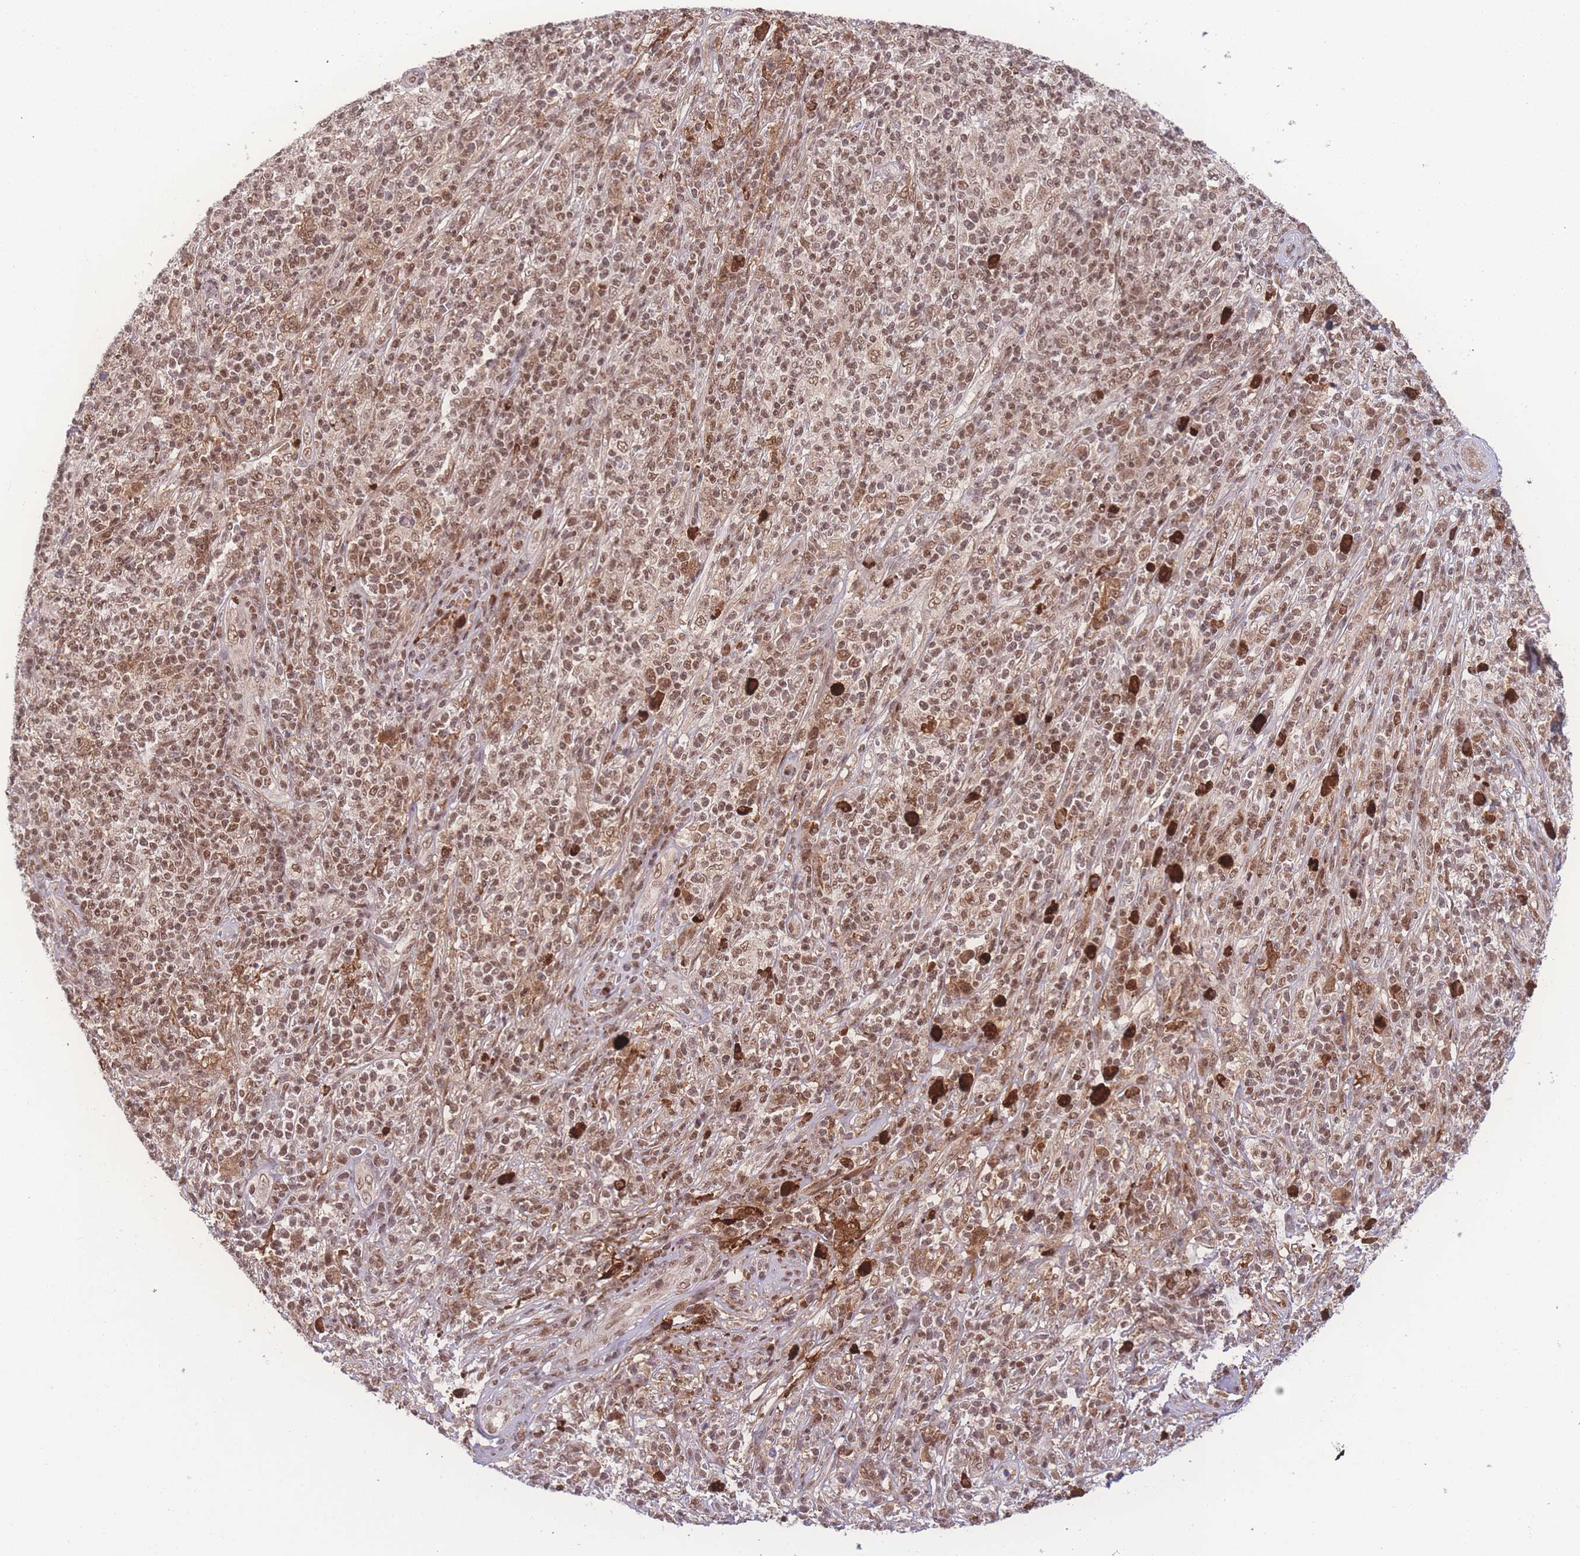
{"staining": {"intensity": "moderate", "quantity": ">75%", "location": "nuclear"}, "tissue": "melanoma", "cell_type": "Tumor cells", "image_type": "cancer", "snomed": [{"axis": "morphology", "description": "Malignant melanoma, NOS"}, {"axis": "topography", "description": "Skin"}], "caption": "Malignant melanoma was stained to show a protein in brown. There is medium levels of moderate nuclear staining in about >75% of tumor cells.", "gene": "RAVER1", "patient": {"sex": "male", "age": 66}}